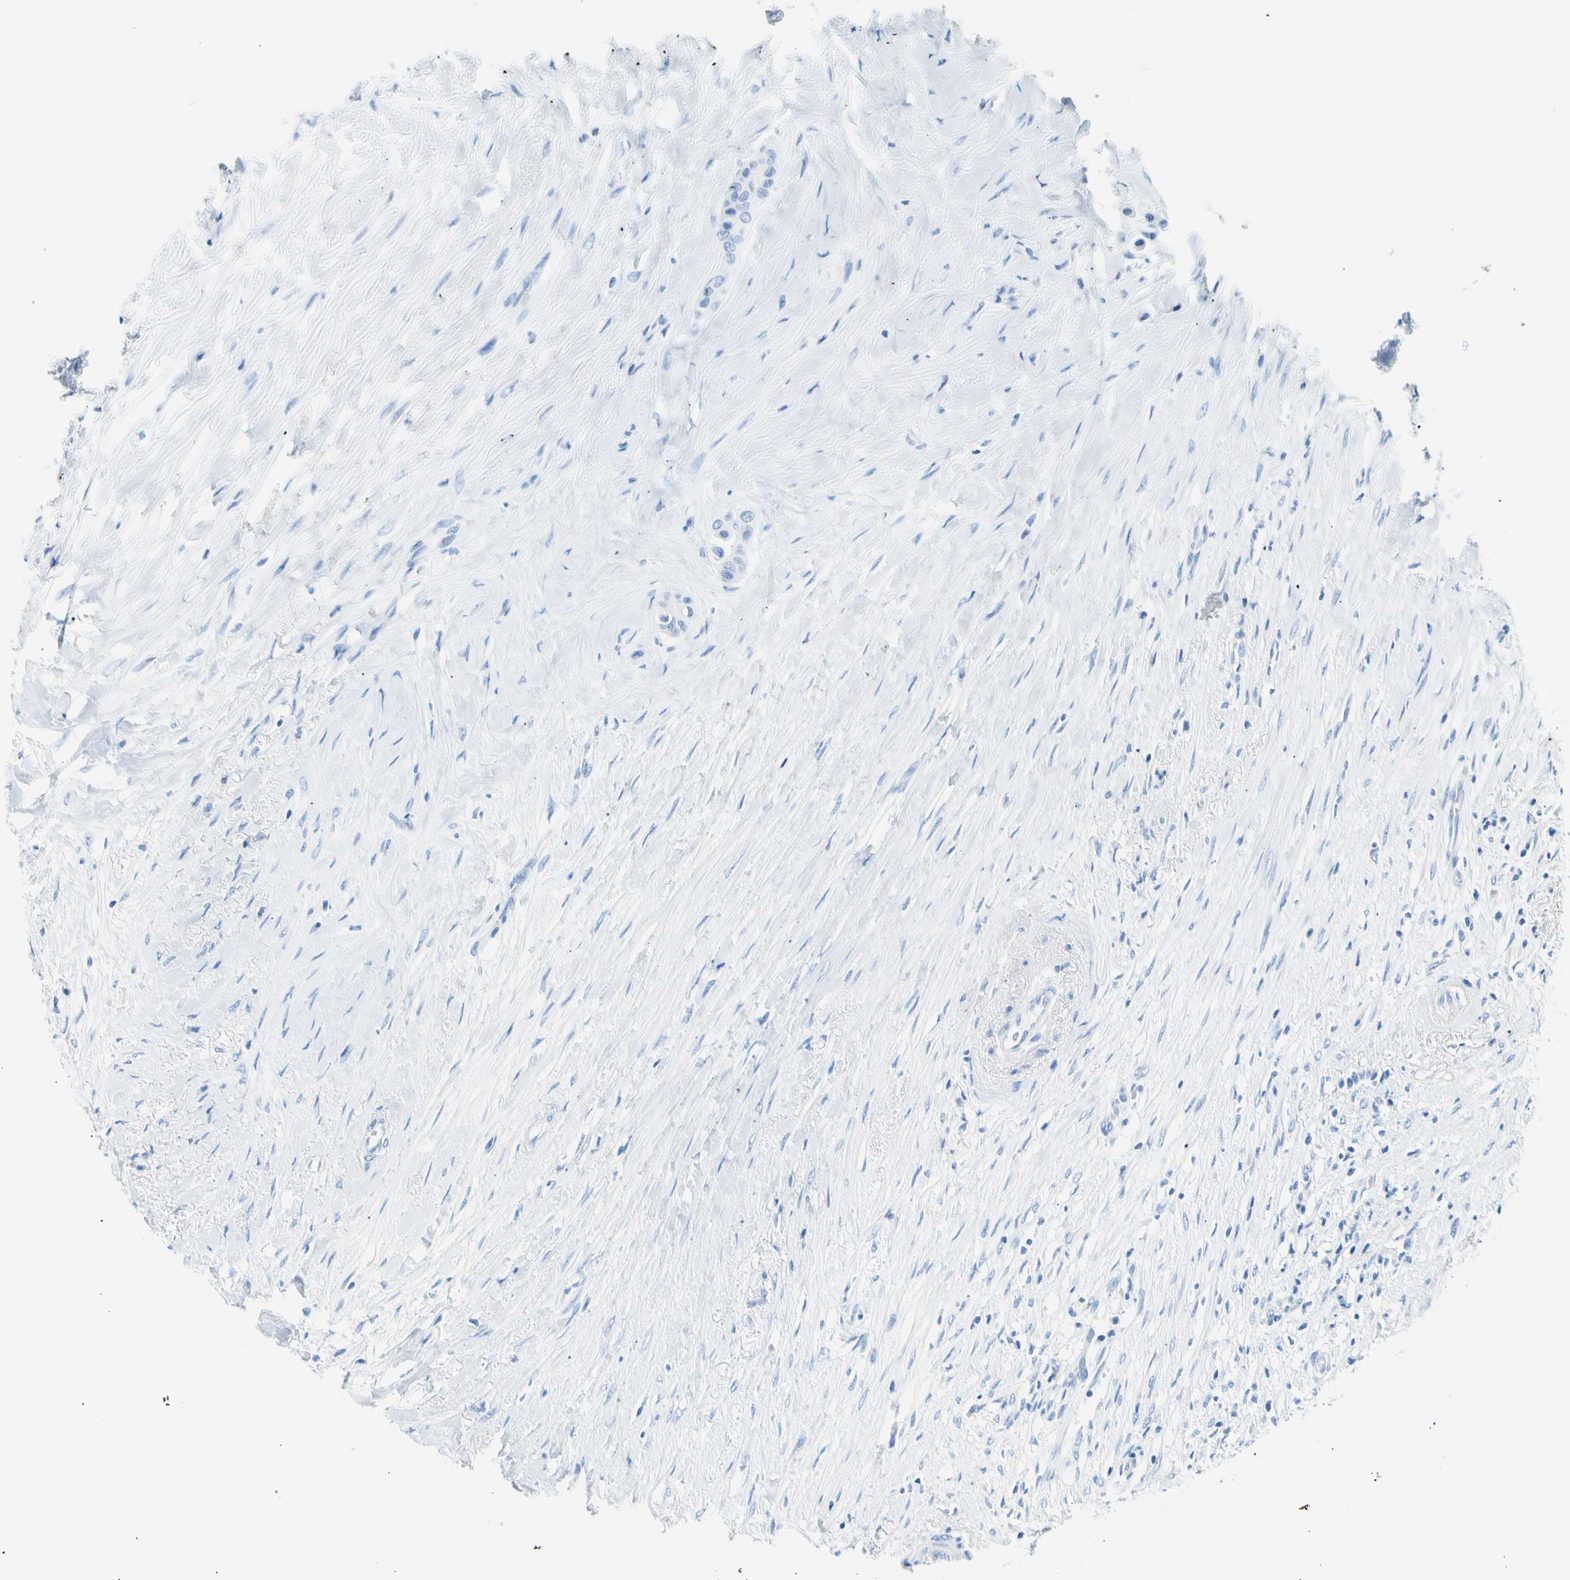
{"staining": {"intensity": "negative", "quantity": "none", "location": "none"}, "tissue": "colorectal cancer", "cell_type": "Tumor cells", "image_type": "cancer", "snomed": [{"axis": "morphology", "description": "Normal tissue, NOS"}, {"axis": "morphology", "description": "Adenocarcinoma, NOS"}, {"axis": "topography", "description": "Colon"}], "caption": "High magnification brightfield microscopy of colorectal cancer stained with DAB (3,3'-diaminobenzidine) (brown) and counterstained with hematoxylin (blue): tumor cells show no significant expression. (DAB immunohistochemistry (IHC), high magnification).", "gene": "CEL", "patient": {"sex": "male", "age": 82}}